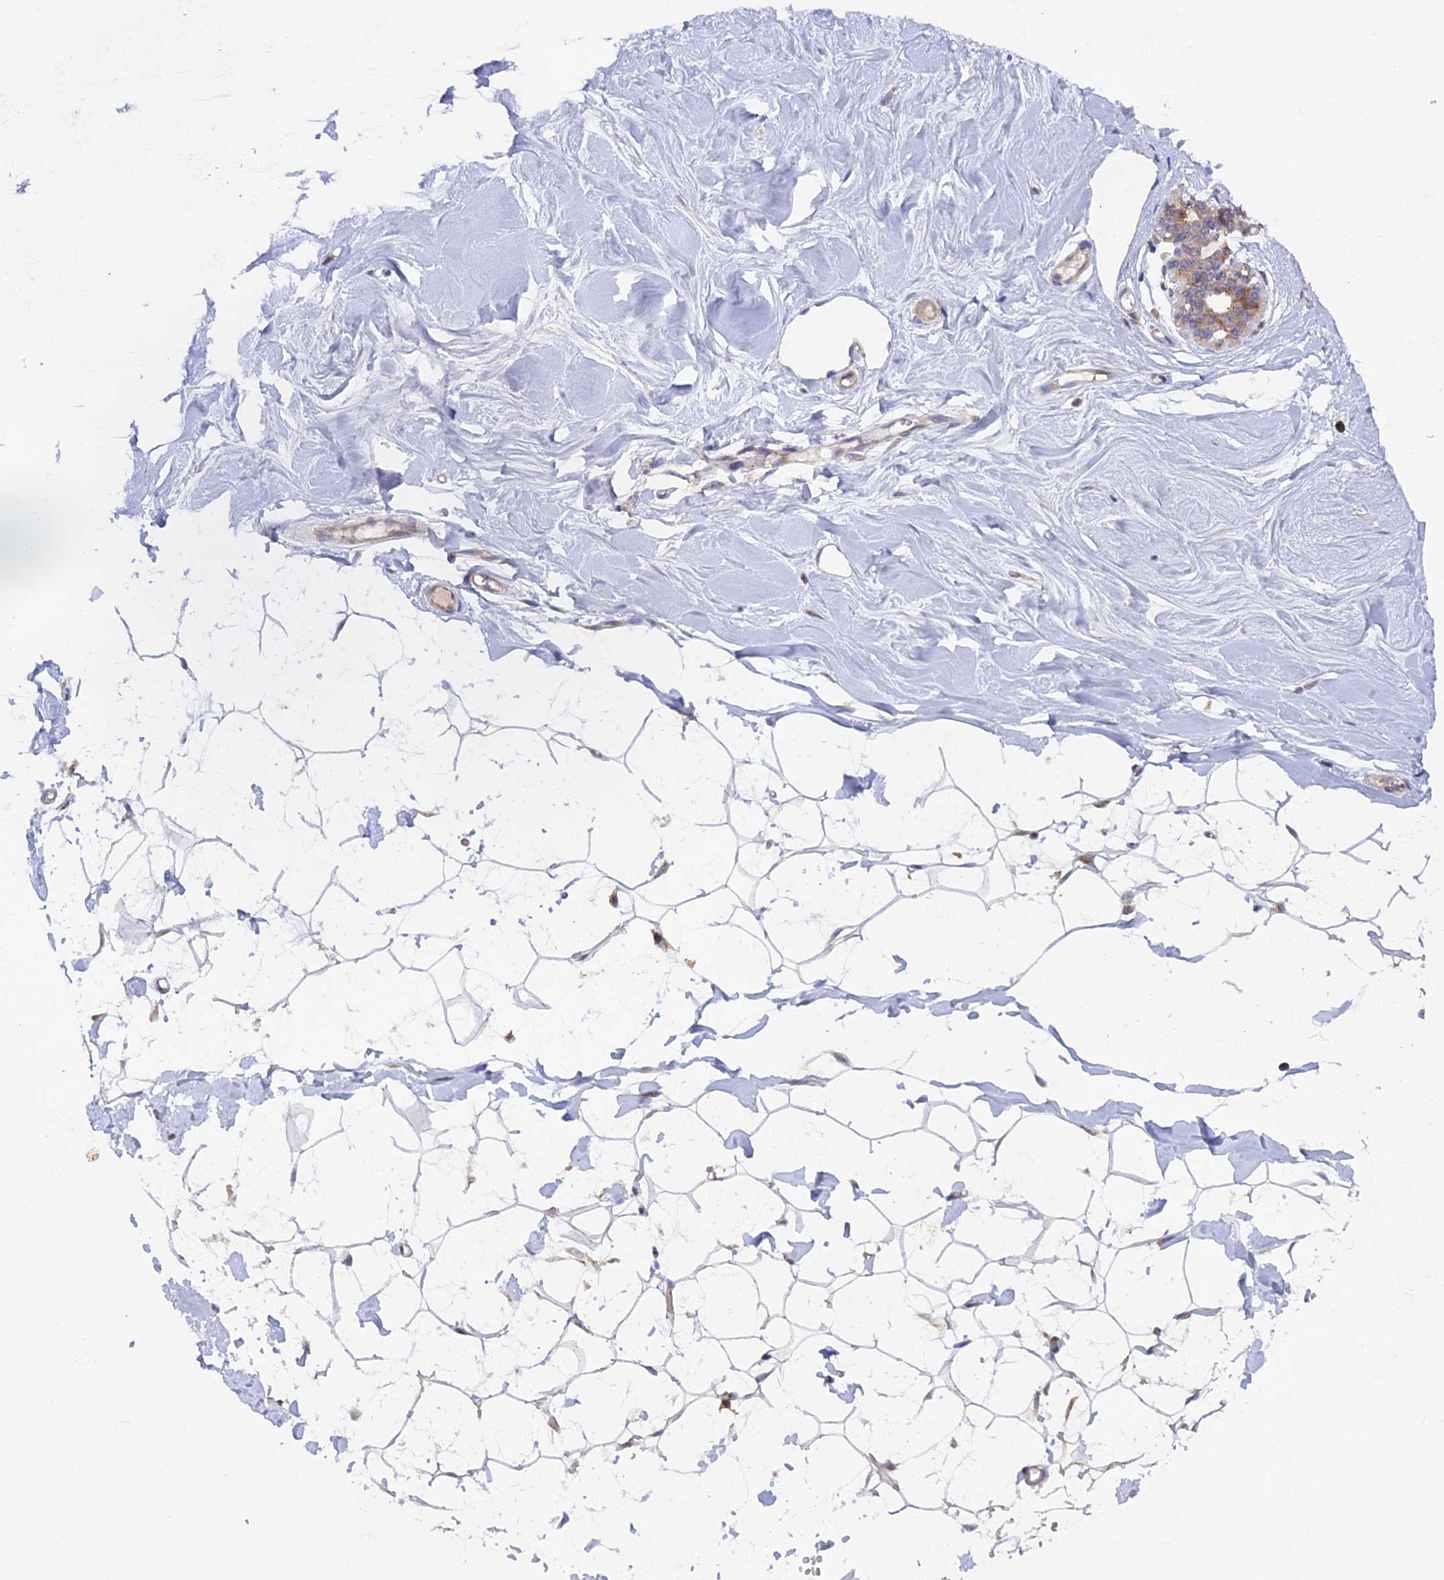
{"staining": {"intensity": "weak", "quantity": "<25%", "location": "cytoplasmic/membranous"}, "tissue": "breast", "cell_type": "Adipocytes", "image_type": "normal", "snomed": [{"axis": "morphology", "description": "Normal tissue, NOS"}, {"axis": "topography", "description": "Breast"}], "caption": "This is a photomicrograph of immunohistochemistry (IHC) staining of normal breast, which shows no staining in adipocytes. (DAB (3,3'-diaminobenzidine) immunohistochemistry (IHC) with hematoxylin counter stain).", "gene": "FERMT1", "patient": {"sex": "female", "age": 27}}